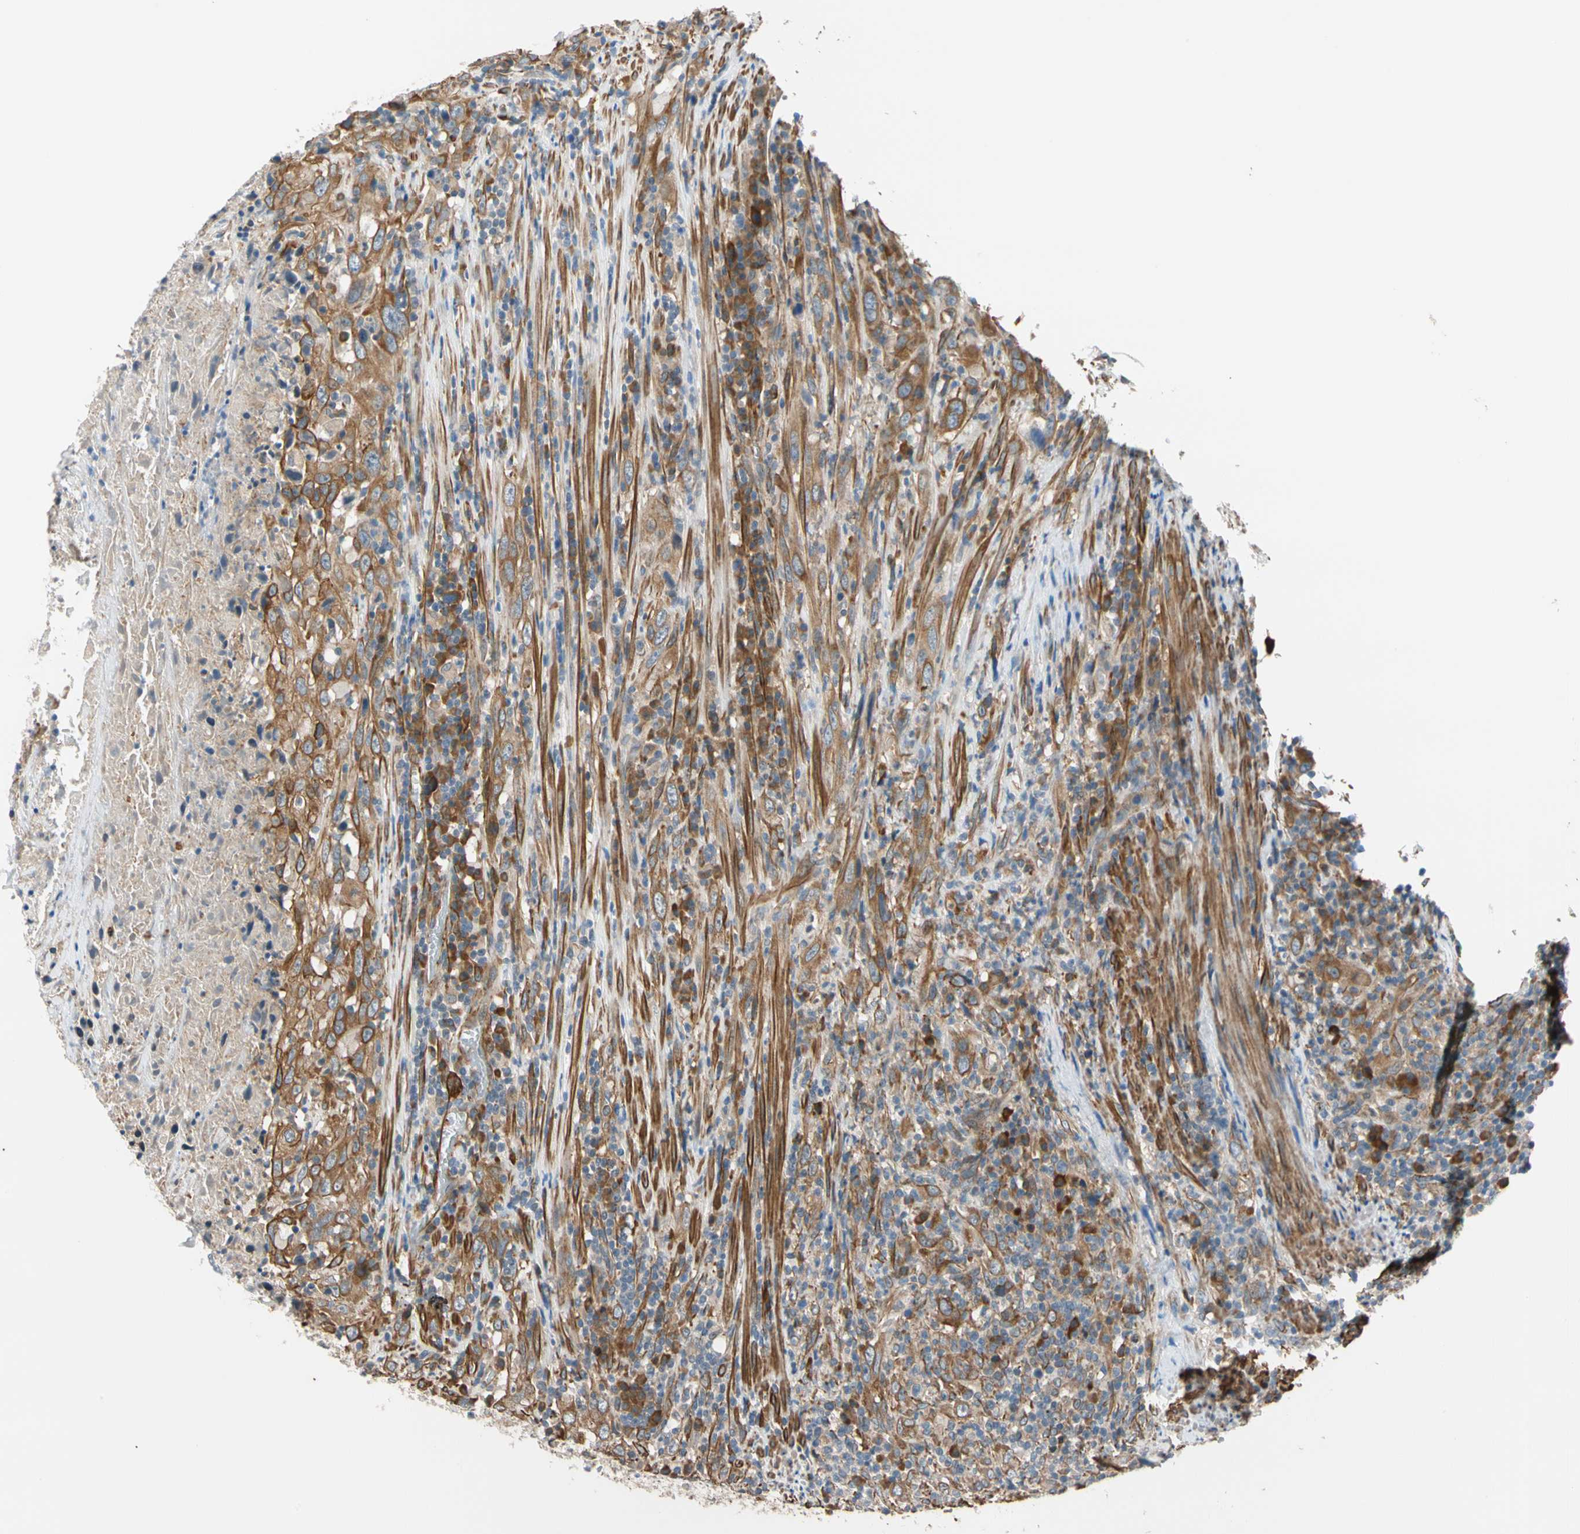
{"staining": {"intensity": "moderate", "quantity": ">75%", "location": "cytoplasmic/membranous"}, "tissue": "urothelial cancer", "cell_type": "Tumor cells", "image_type": "cancer", "snomed": [{"axis": "morphology", "description": "Urothelial carcinoma, High grade"}, {"axis": "topography", "description": "Urinary bladder"}], "caption": "DAB immunohistochemical staining of high-grade urothelial carcinoma exhibits moderate cytoplasmic/membranous protein expression in approximately >75% of tumor cells.", "gene": "LIMK2", "patient": {"sex": "male", "age": 61}}